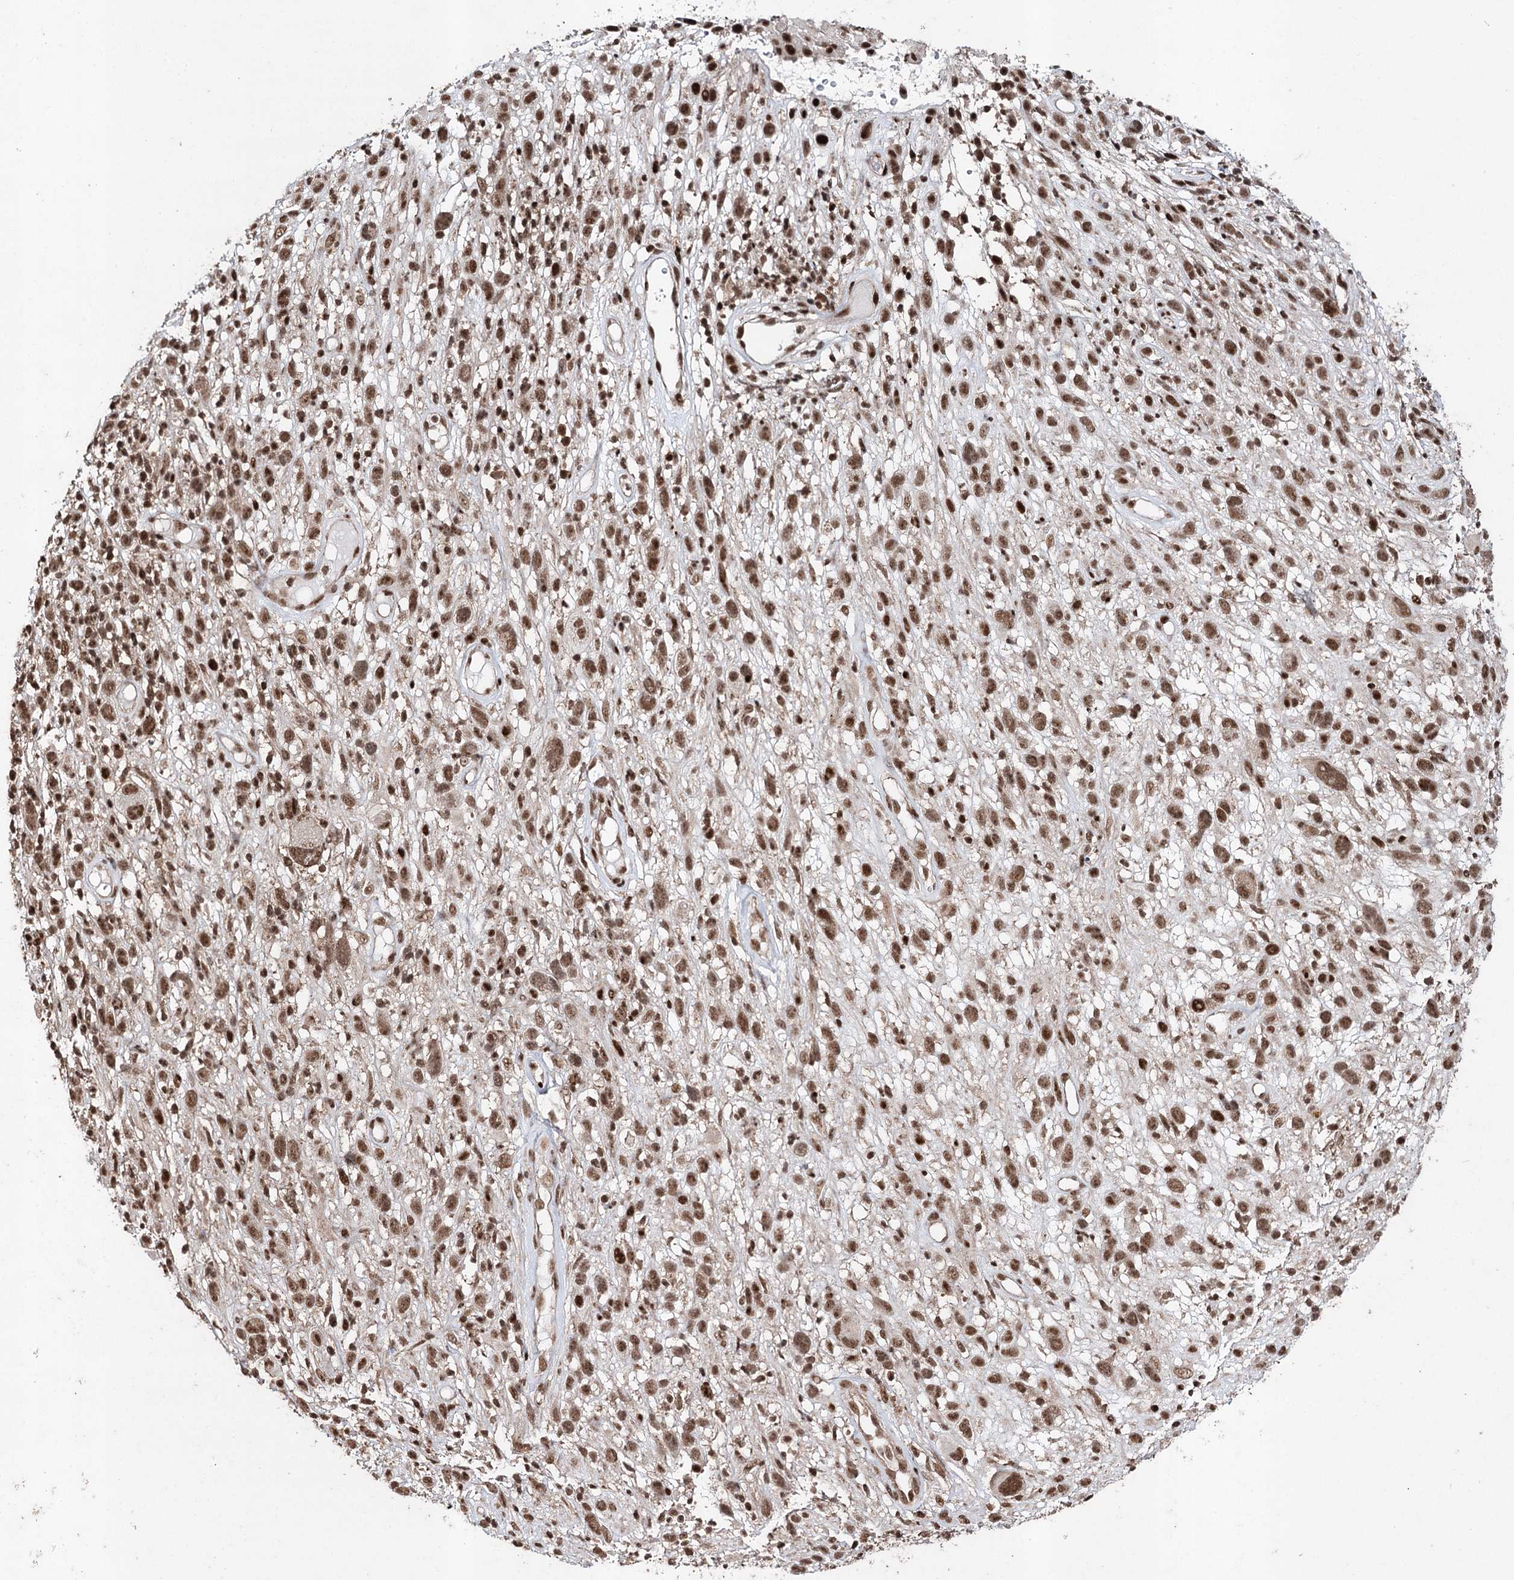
{"staining": {"intensity": "moderate", "quantity": ">75%", "location": "nuclear"}, "tissue": "melanoma", "cell_type": "Tumor cells", "image_type": "cancer", "snomed": [{"axis": "morphology", "description": "Malignant melanoma, NOS"}, {"axis": "topography", "description": "Skin of trunk"}], "caption": "About >75% of tumor cells in melanoma show moderate nuclear protein positivity as visualized by brown immunohistochemical staining.", "gene": "PDCD4", "patient": {"sex": "male", "age": 71}}